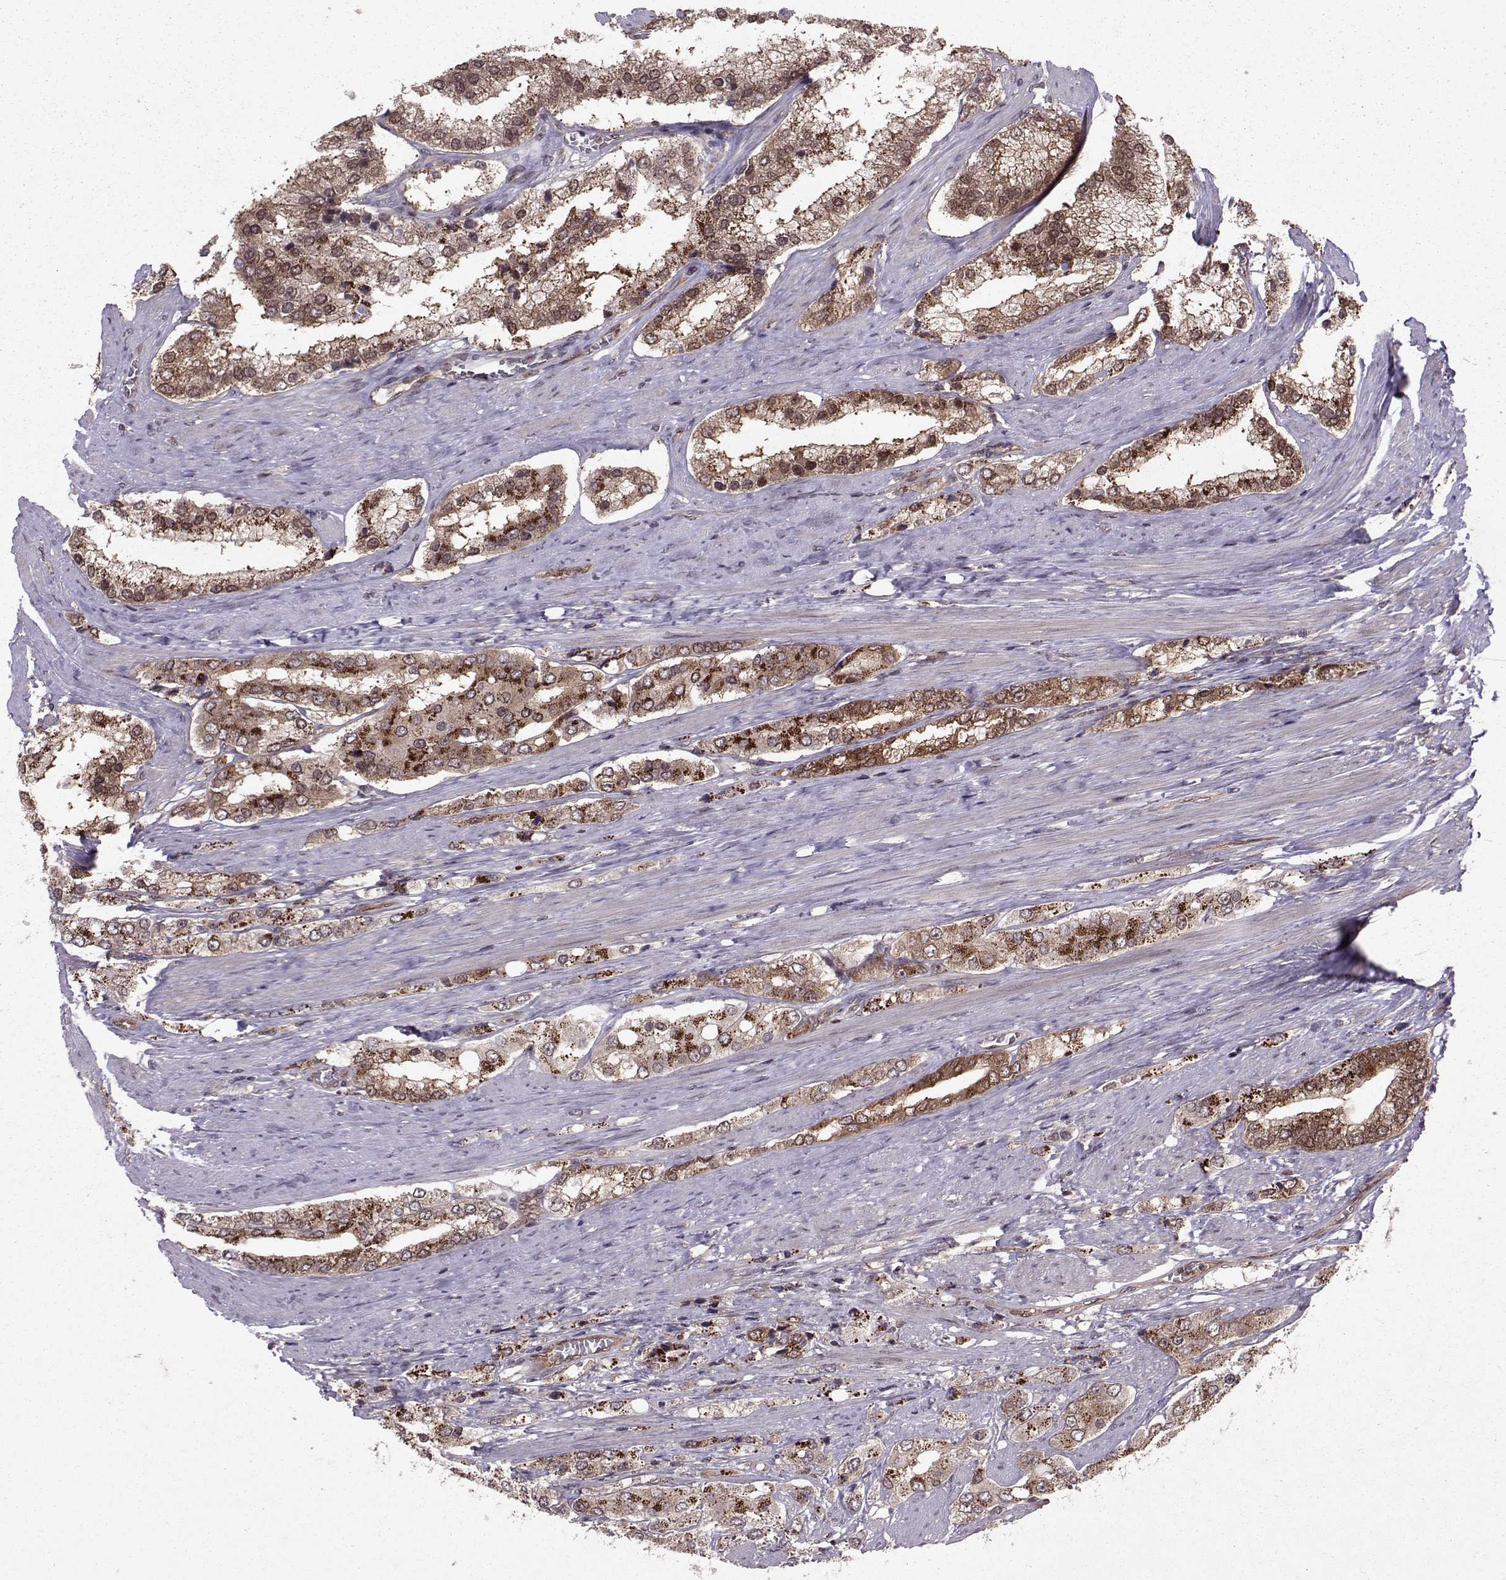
{"staining": {"intensity": "weak", "quantity": "25%-75%", "location": "cytoplasmic/membranous"}, "tissue": "prostate cancer", "cell_type": "Tumor cells", "image_type": "cancer", "snomed": [{"axis": "morphology", "description": "Adenocarcinoma, Low grade"}, {"axis": "topography", "description": "Prostate"}], "caption": "There is low levels of weak cytoplasmic/membranous expression in tumor cells of prostate cancer (low-grade adenocarcinoma), as demonstrated by immunohistochemical staining (brown color).", "gene": "PPP2R2A", "patient": {"sex": "male", "age": 69}}